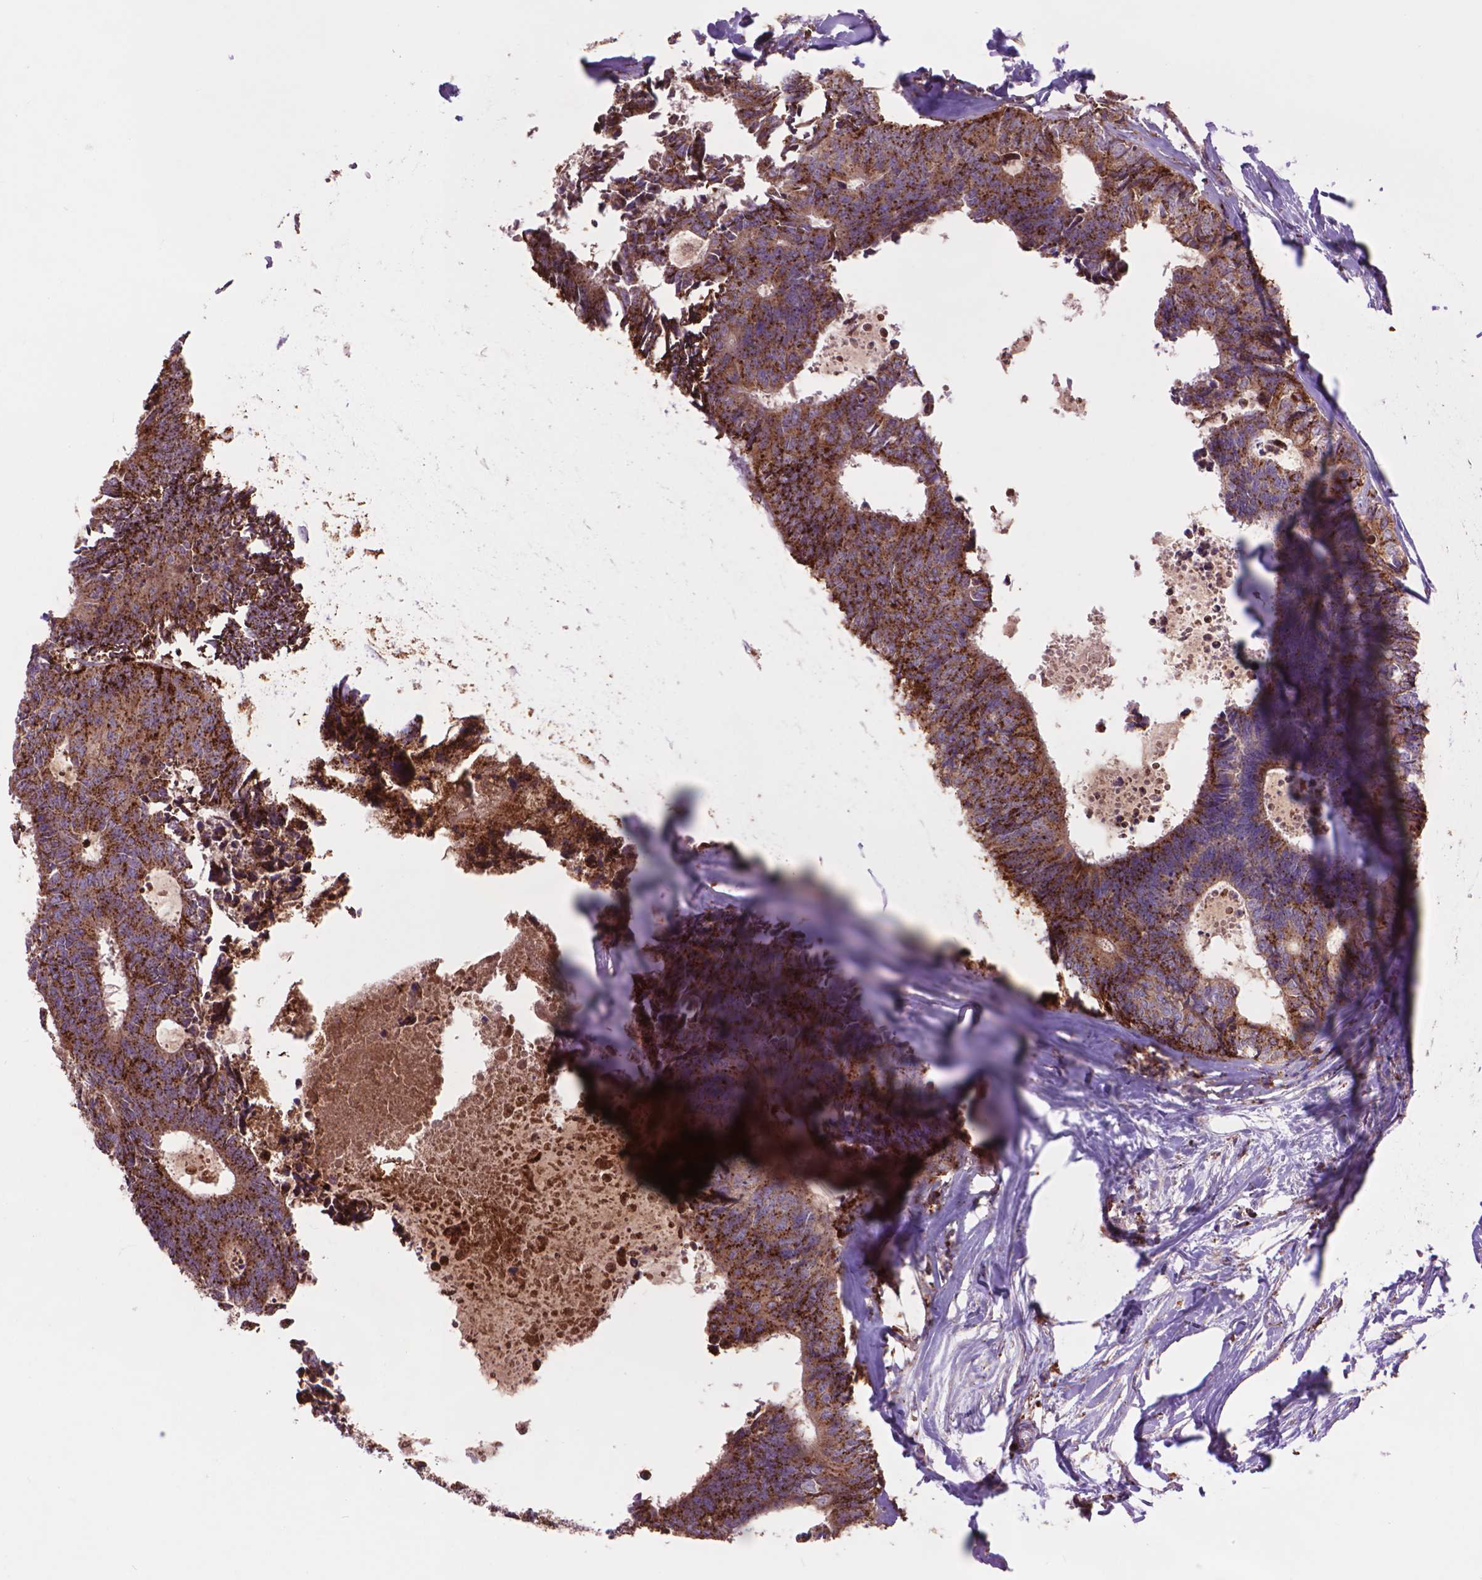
{"staining": {"intensity": "strong", "quantity": ">75%", "location": "cytoplasmic/membranous"}, "tissue": "colorectal cancer", "cell_type": "Tumor cells", "image_type": "cancer", "snomed": [{"axis": "morphology", "description": "Adenocarcinoma, NOS"}, {"axis": "topography", "description": "Colon"}, {"axis": "topography", "description": "Rectum"}], "caption": "Human colorectal cancer (adenocarcinoma) stained for a protein (brown) reveals strong cytoplasmic/membranous positive staining in about >75% of tumor cells.", "gene": "GLB1", "patient": {"sex": "male", "age": 57}}